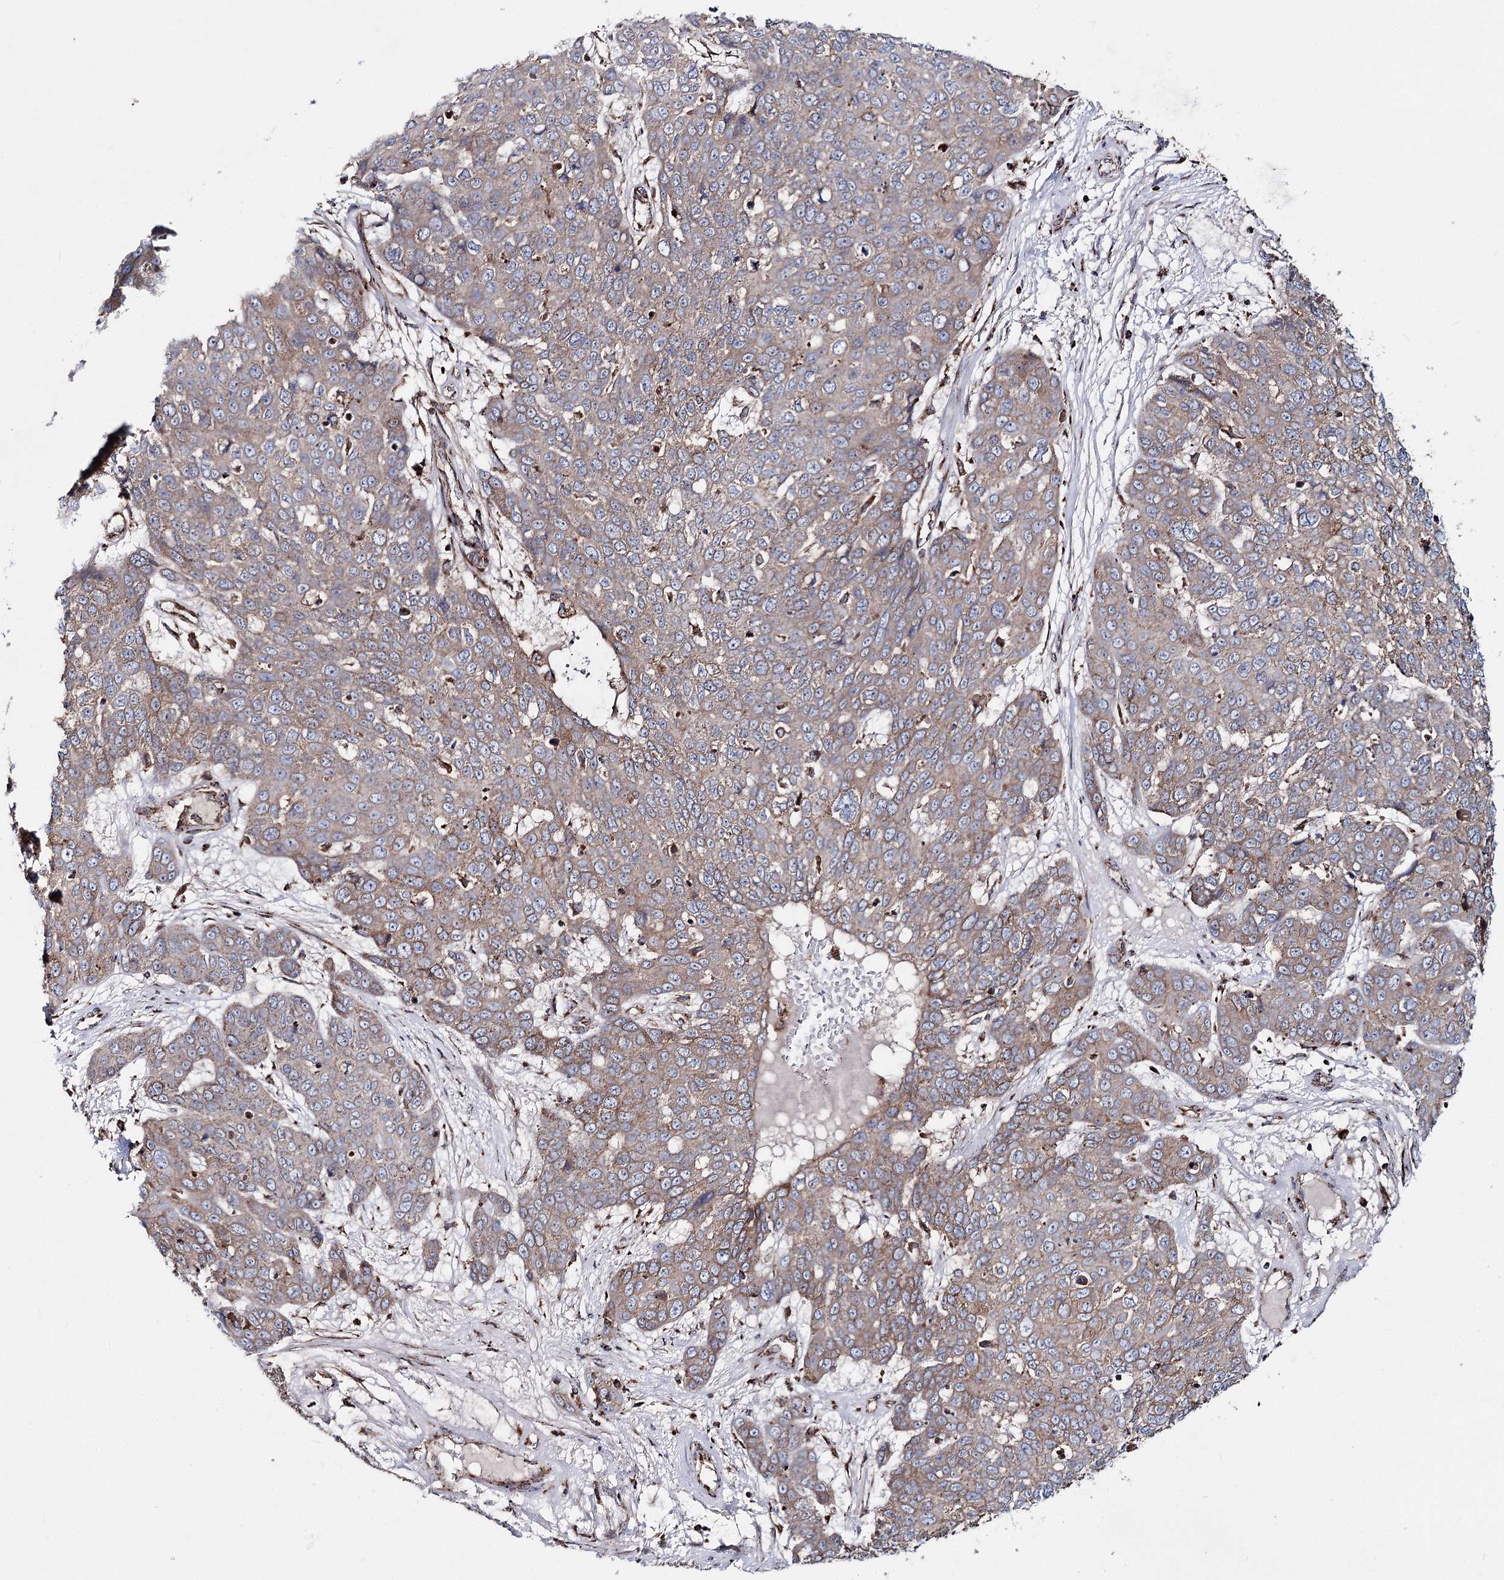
{"staining": {"intensity": "weak", "quantity": "<25%", "location": "cytoplasmic/membranous"}, "tissue": "skin cancer", "cell_type": "Tumor cells", "image_type": "cancer", "snomed": [{"axis": "morphology", "description": "Squamous cell carcinoma, NOS"}, {"axis": "topography", "description": "Skin"}], "caption": "This is an immunohistochemistry micrograph of human squamous cell carcinoma (skin). There is no expression in tumor cells.", "gene": "MSANTD2", "patient": {"sex": "male", "age": 71}}